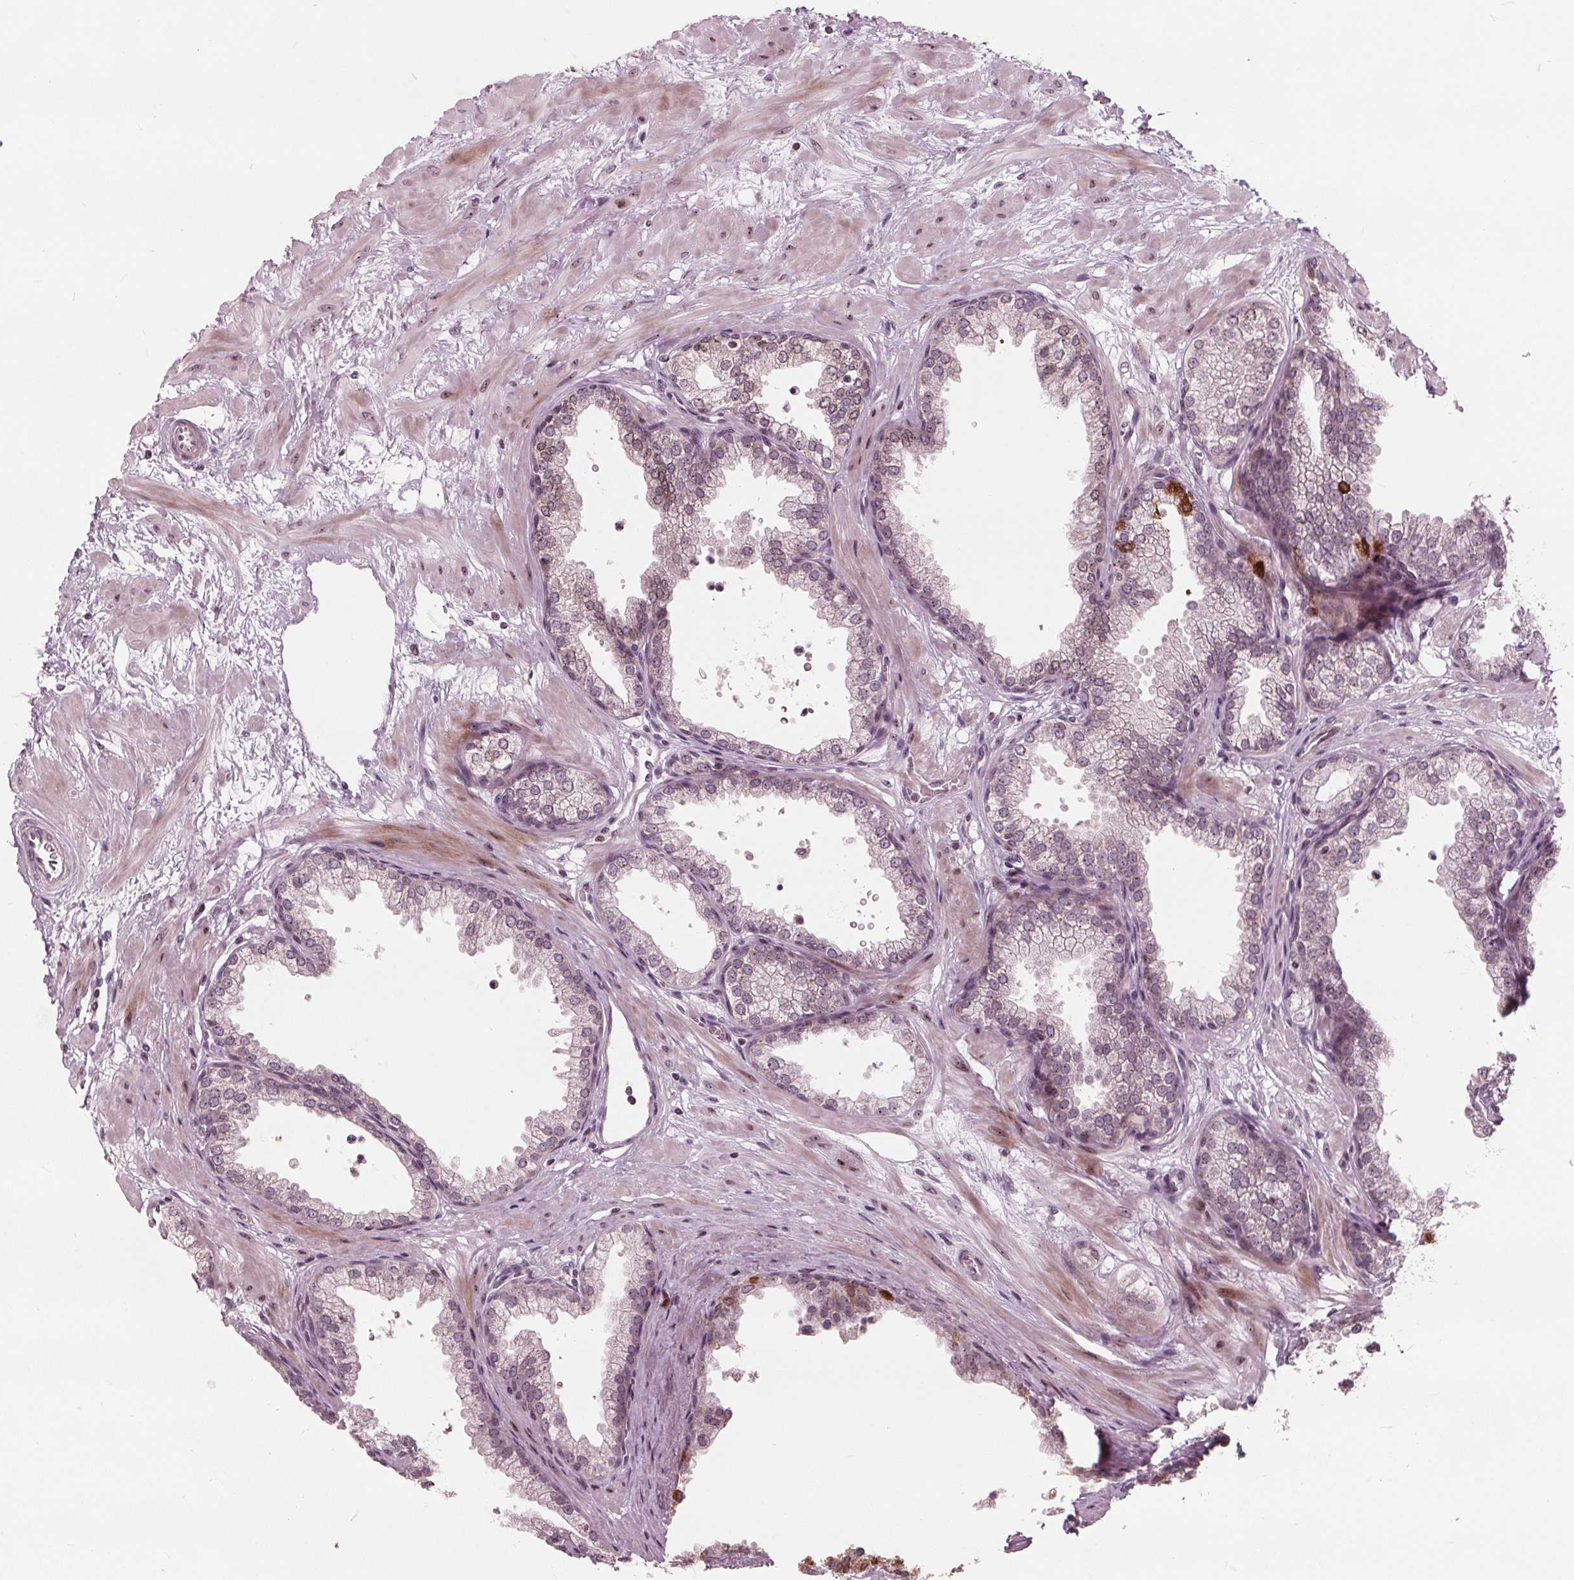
{"staining": {"intensity": "strong", "quantity": "25%-75%", "location": "cytoplasmic/membranous,nuclear"}, "tissue": "prostate", "cell_type": "Glandular cells", "image_type": "normal", "snomed": [{"axis": "morphology", "description": "Normal tissue, NOS"}, {"axis": "topography", "description": "Prostate"}], "caption": "Immunohistochemistry (IHC) of normal prostate displays high levels of strong cytoplasmic/membranous,nuclear staining in about 25%-75% of glandular cells.", "gene": "NUP210", "patient": {"sex": "male", "age": 37}}